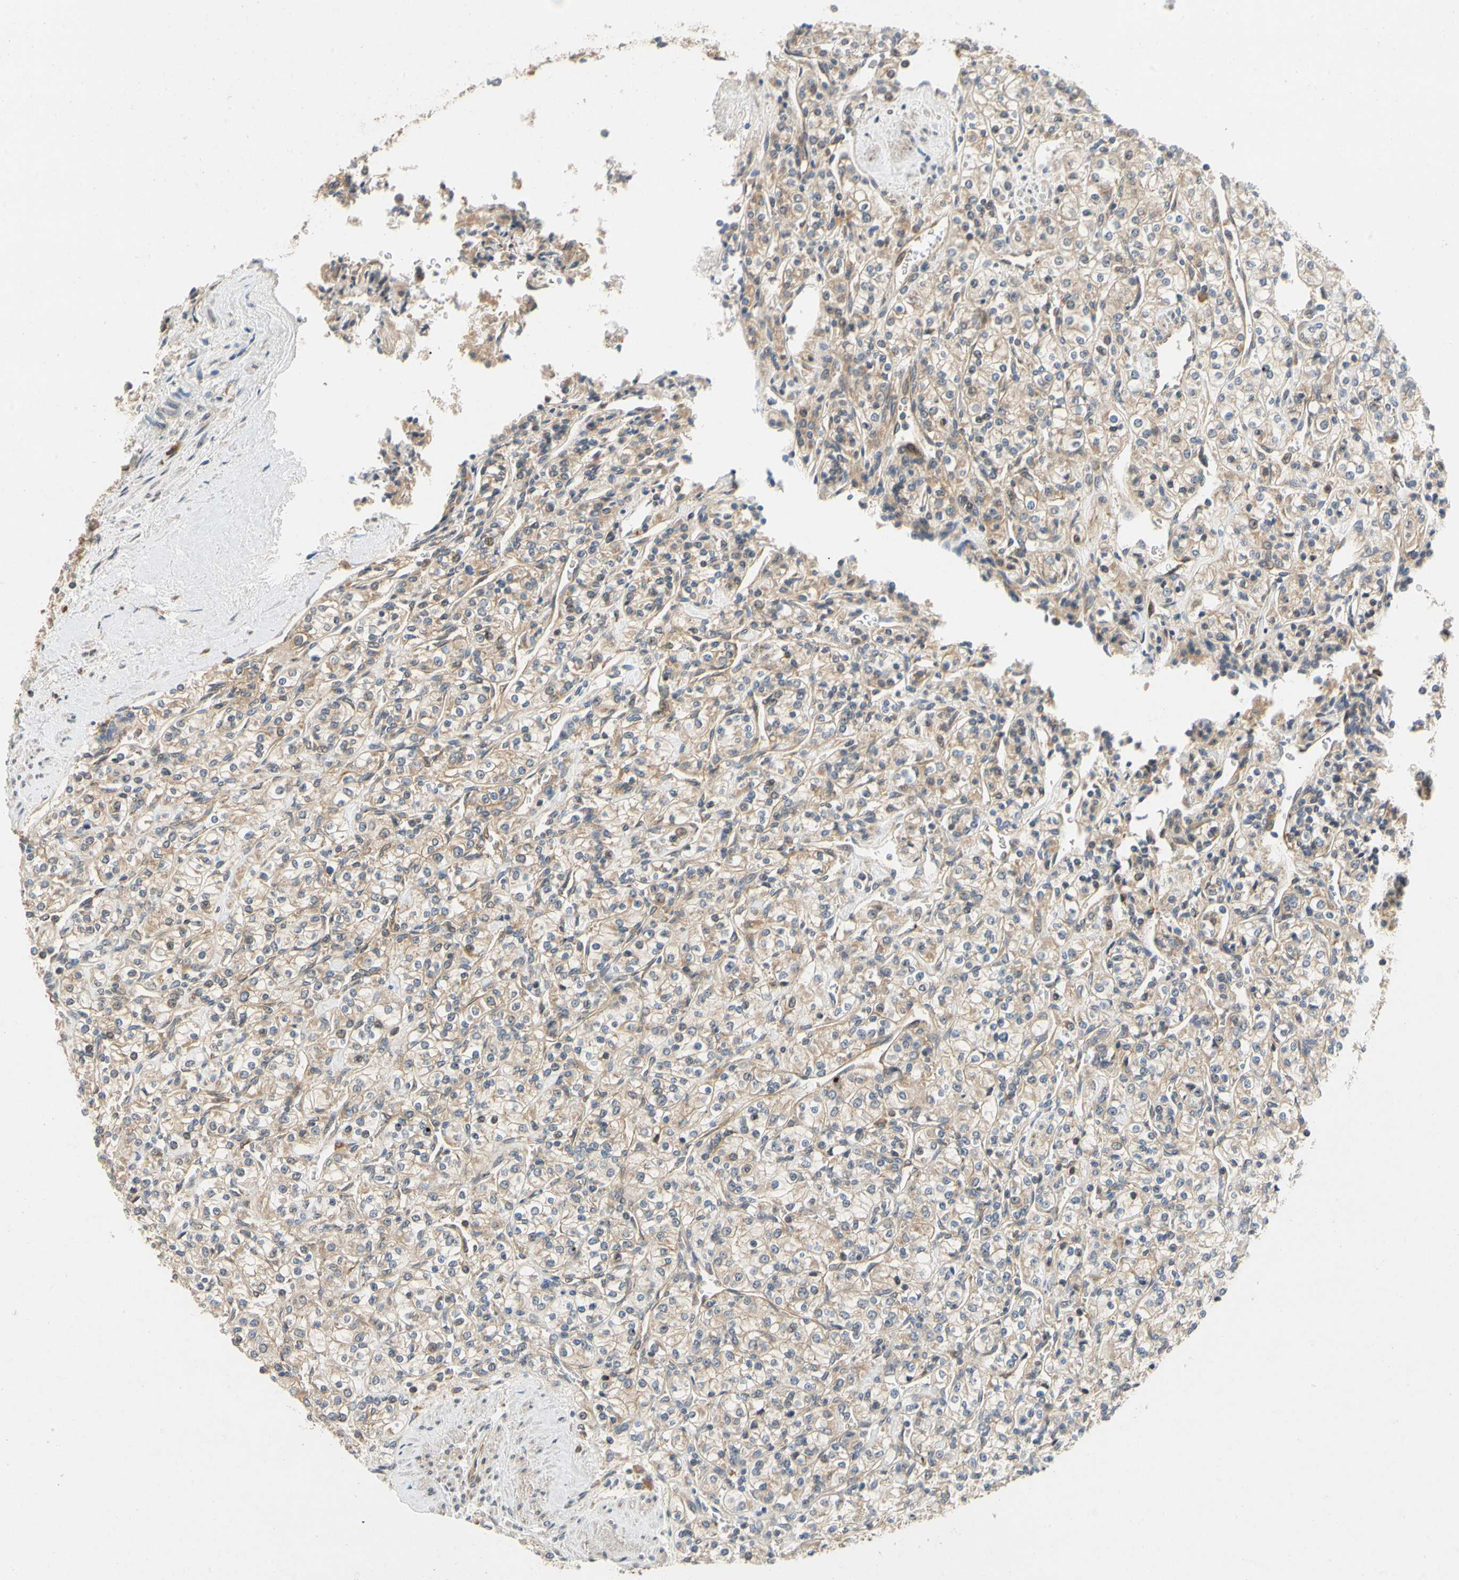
{"staining": {"intensity": "weak", "quantity": ">75%", "location": "cytoplasmic/membranous"}, "tissue": "renal cancer", "cell_type": "Tumor cells", "image_type": "cancer", "snomed": [{"axis": "morphology", "description": "Adenocarcinoma, NOS"}, {"axis": "topography", "description": "Kidney"}], "caption": "IHC of human renal cancer (adenocarcinoma) exhibits low levels of weak cytoplasmic/membranous positivity in approximately >75% of tumor cells. The staining was performed using DAB (3,3'-diaminobenzidine) to visualize the protein expression in brown, while the nuclei were stained in blue with hematoxylin (Magnification: 20x).", "gene": "TDRP", "patient": {"sex": "male", "age": 77}}